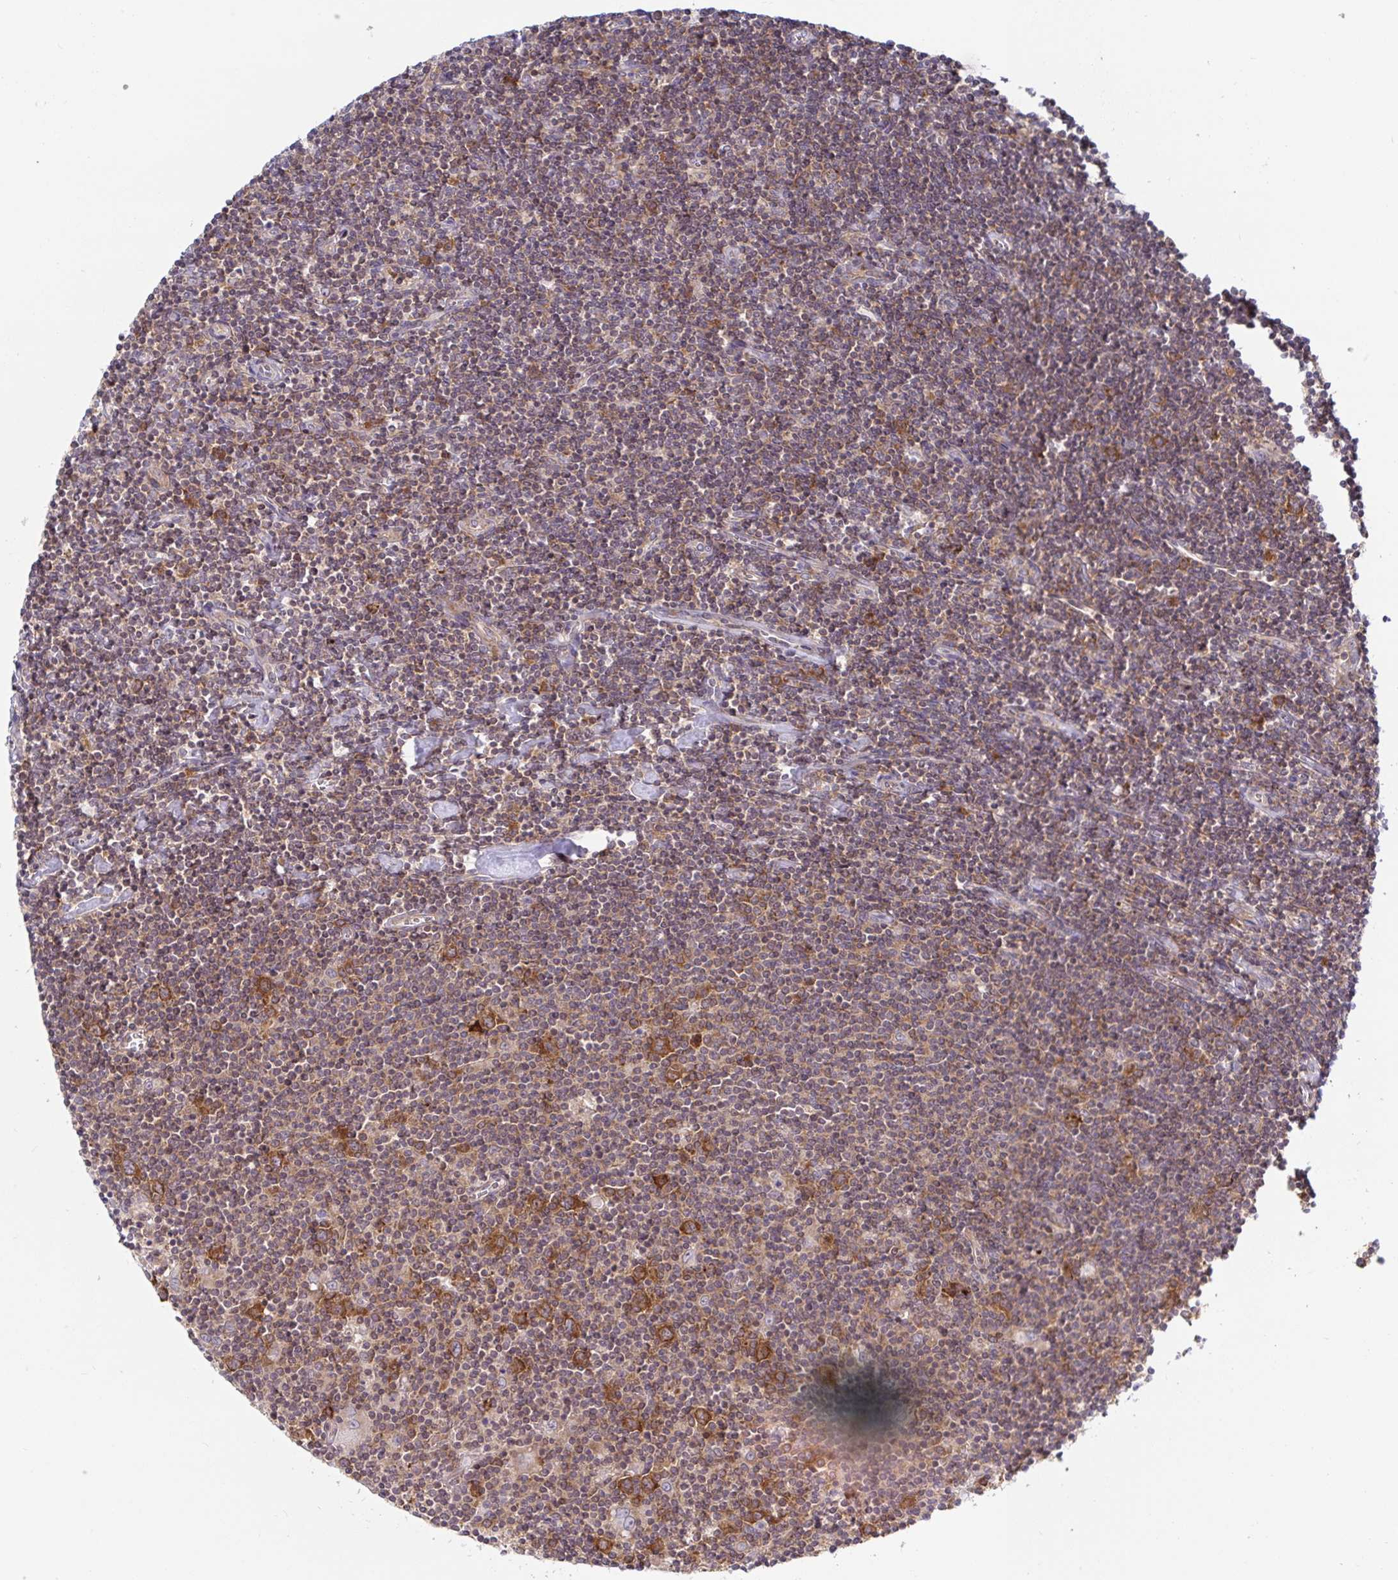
{"staining": {"intensity": "moderate", "quantity": "25%-75%", "location": "cytoplasmic/membranous"}, "tissue": "lymphoma", "cell_type": "Tumor cells", "image_type": "cancer", "snomed": [{"axis": "morphology", "description": "Hodgkin's disease, NOS"}, {"axis": "topography", "description": "Lymph node"}], "caption": "IHC of lymphoma reveals medium levels of moderate cytoplasmic/membranous staining in approximately 25%-75% of tumor cells. (DAB (3,3'-diaminobenzidine) = brown stain, brightfield microscopy at high magnification).", "gene": "LARP1", "patient": {"sex": "male", "age": 40}}